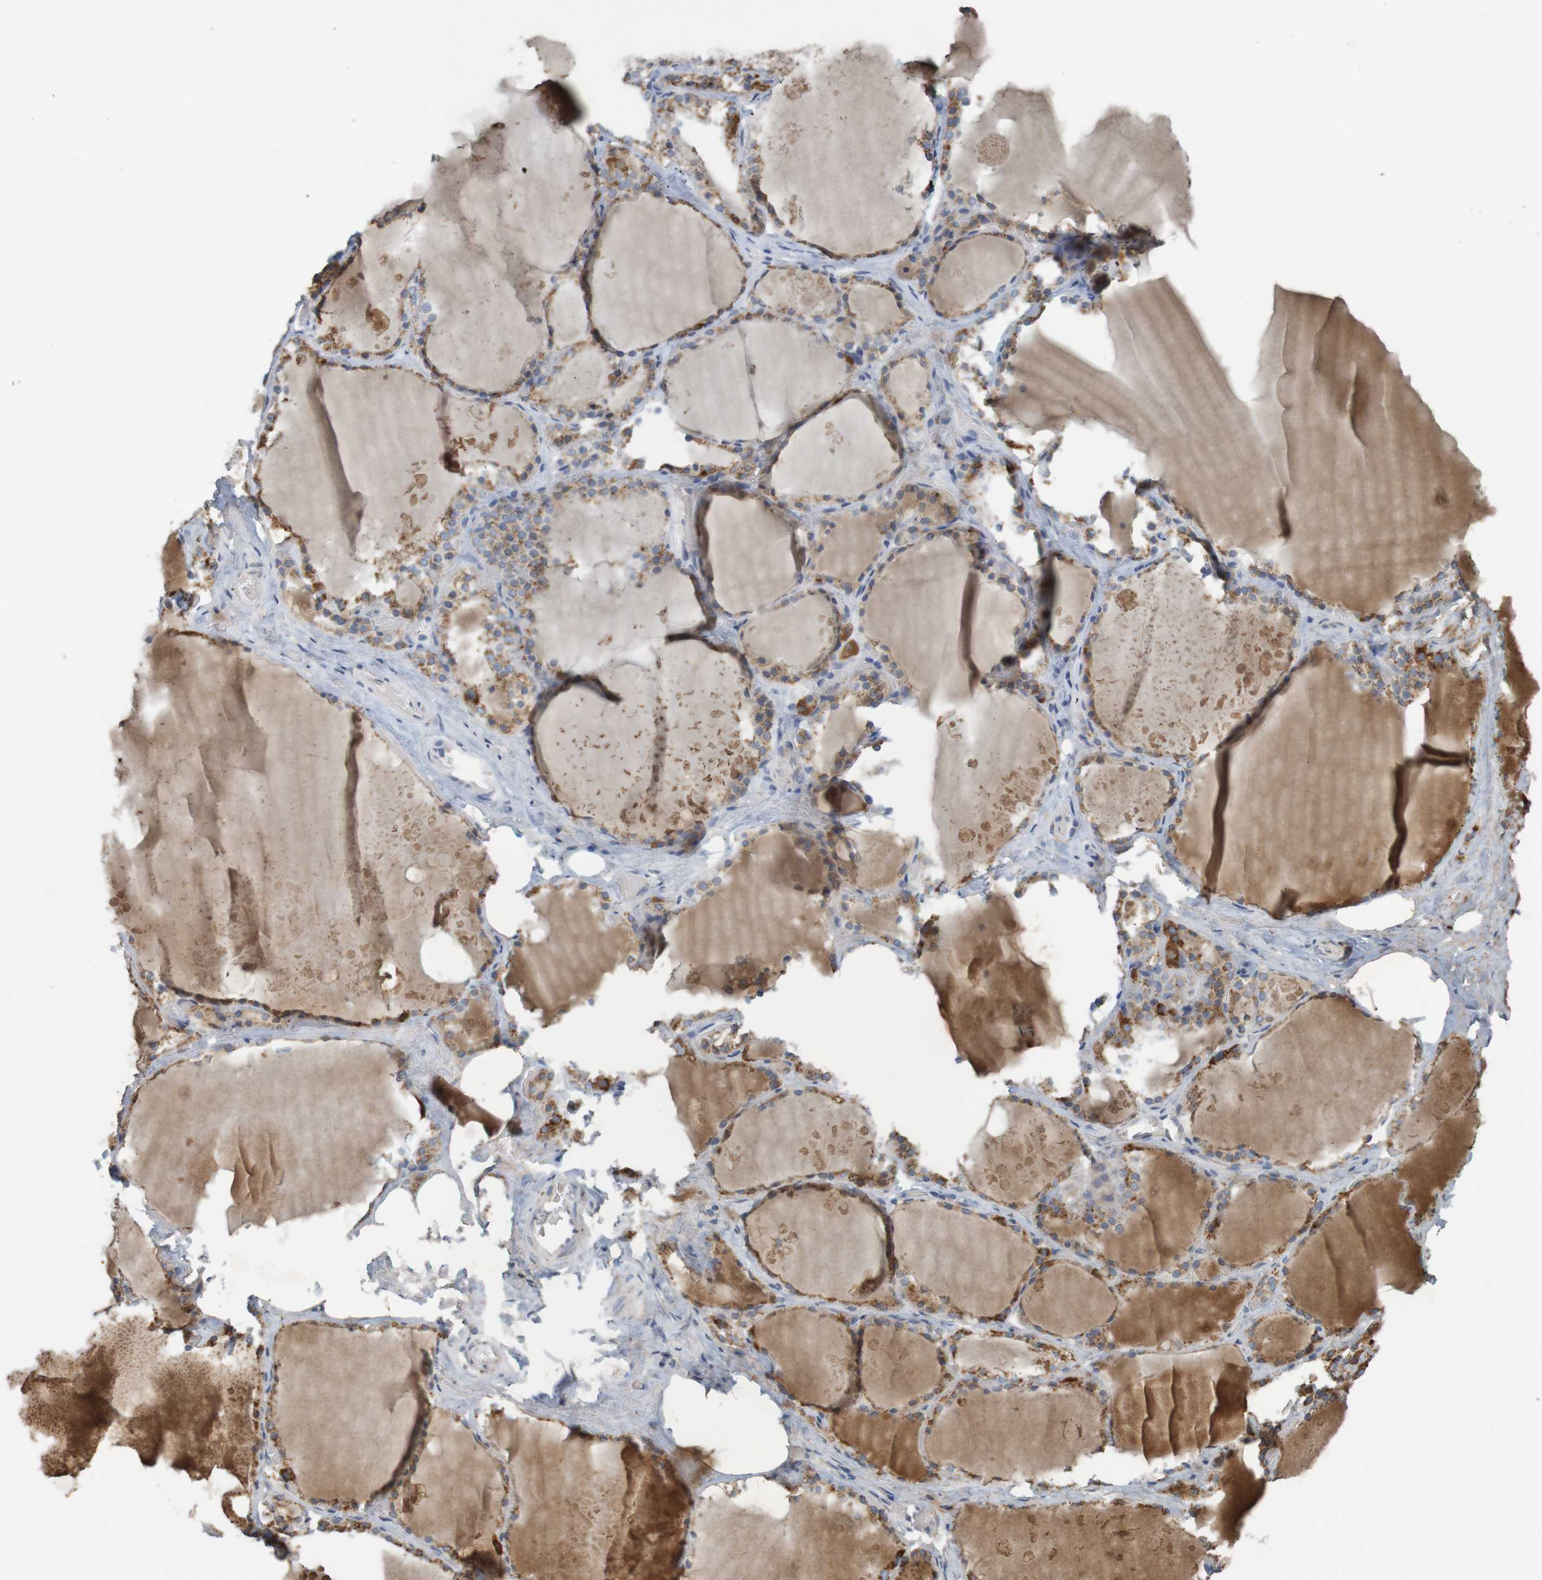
{"staining": {"intensity": "moderate", "quantity": ">75%", "location": "cytoplasmic/membranous"}, "tissue": "thyroid gland", "cell_type": "Glandular cells", "image_type": "normal", "snomed": [{"axis": "morphology", "description": "Normal tissue, NOS"}, {"axis": "topography", "description": "Thyroid gland"}], "caption": "Glandular cells display moderate cytoplasmic/membranous positivity in approximately >75% of cells in unremarkable thyroid gland. (Brightfield microscopy of DAB IHC at high magnification).", "gene": "B3GAT2", "patient": {"sex": "male", "age": 61}}